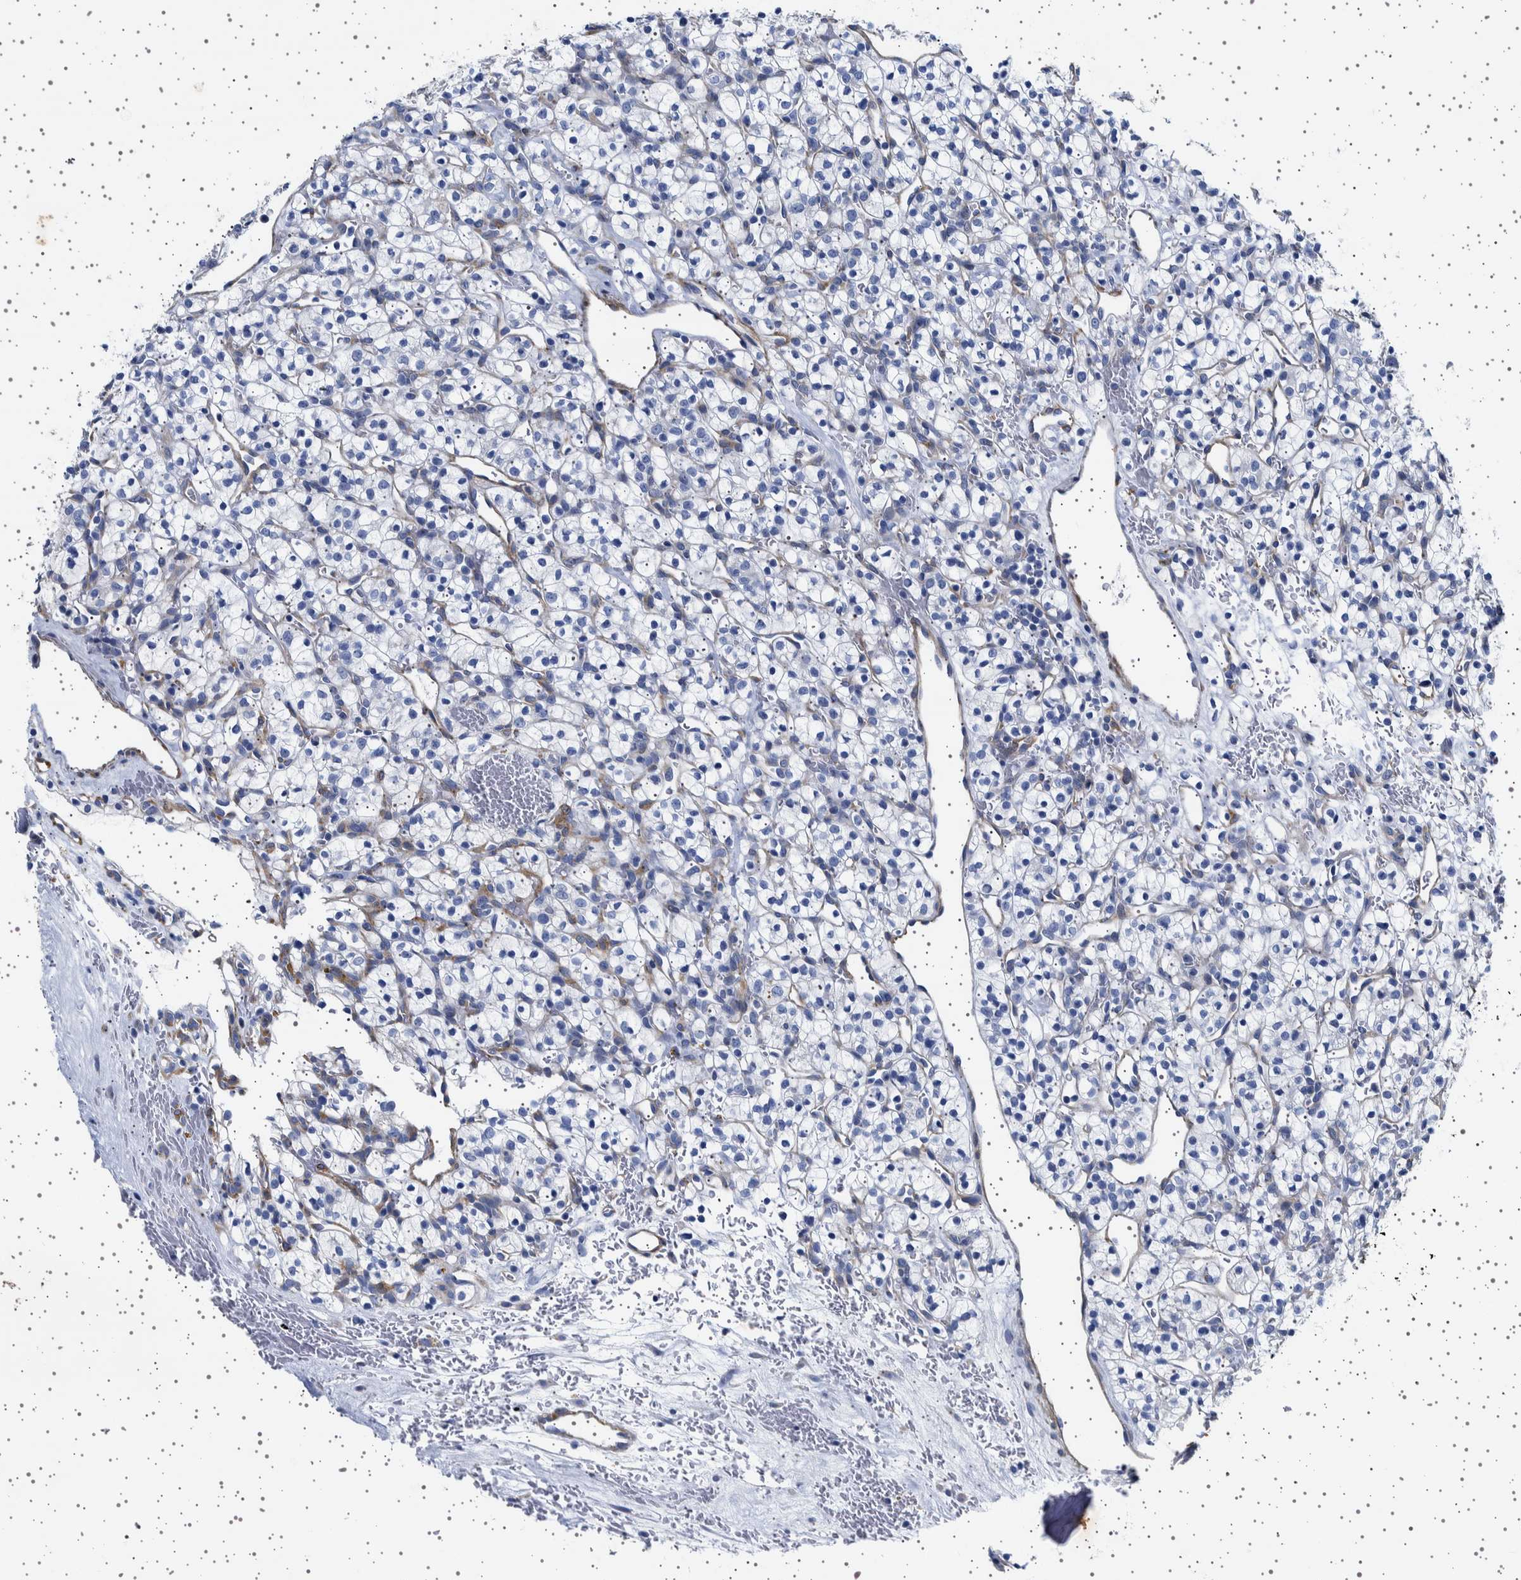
{"staining": {"intensity": "negative", "quantity": "none", "location": "none"}, "tissue": "renal cancer", "cell_type": "Tumor cells", "image_type": "cancer", "snomed": [{"axis": "morphology", "description": "Adenocarcinoma, NOS"}, {"axis": "topography", "description": "Kidney"}], "caption": "Tumor cells are negative for protein expression in human adenocarcinoma (renal).", "gene": "SEPTIN4", "patient": {"sex": "female", "age": 57}}